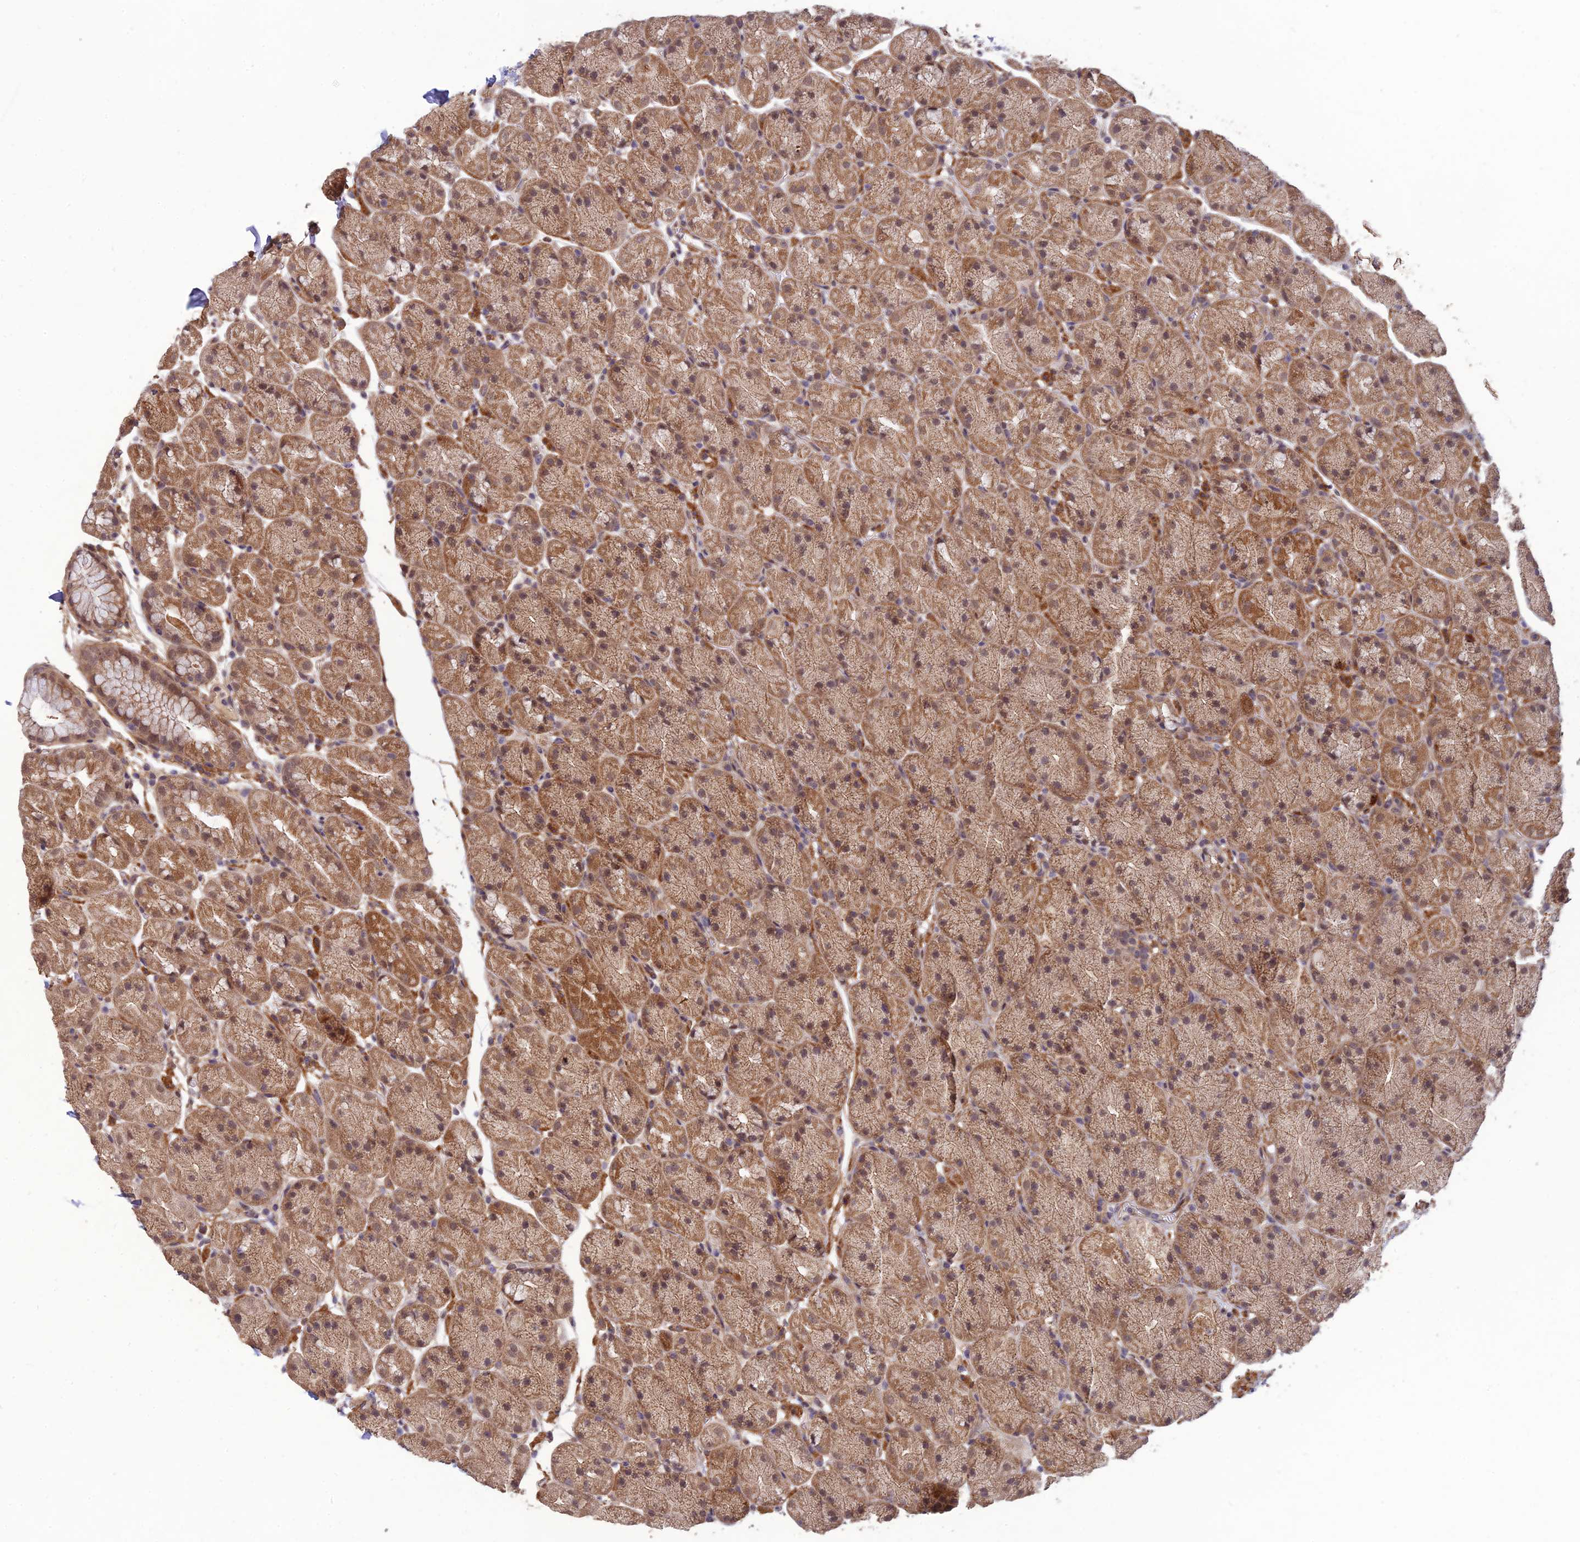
{"staining": {"intensity": "moderate", "quantity": ">75%", "location": "cytoplasmic/membranous,nuclear"}, "tissue": "stomach", "cell_type": "Glandular cells", "image_type": "normal", "snomed": [{"axis": "morphology", "description": "Normal tissue, NOS"}, {"axis": "topography", "description": "Stomach, upper"}, {"axis": "topography", "description": "Stomach, lower"}], "caption": "There is medium levels of moderate cytoplasmic/membranous,nuclear positivity in glandular cells of unremarkable stomach, as demonstrated by immunohistochemical staining (brown color).", "gene": "PAGR1", "patient": {"sex": "male", "age": 67}}